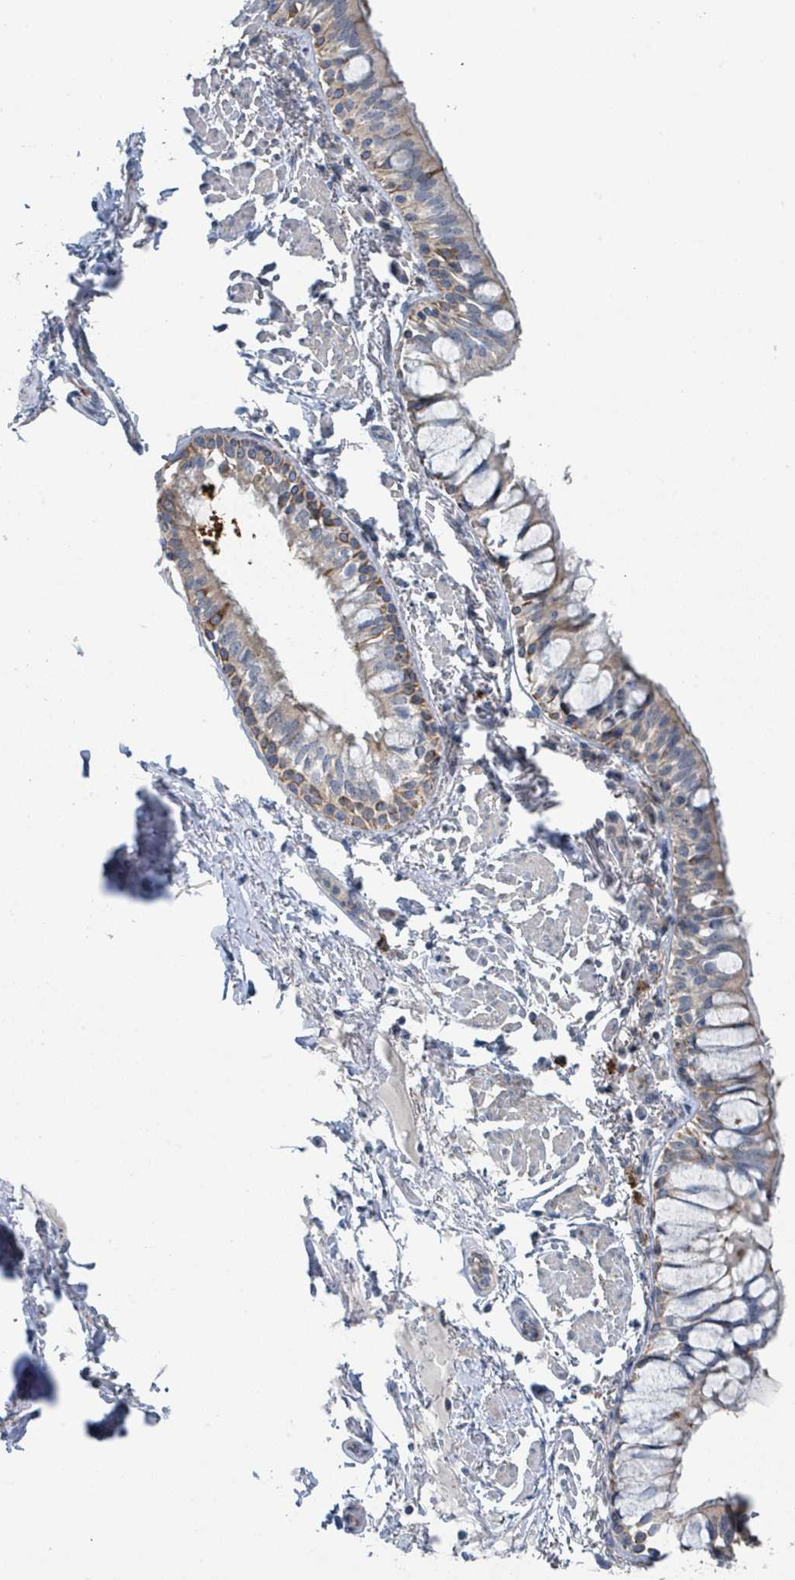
{"staining": {"intensity": "moderate", "quantity": "25%-75%", "location": "cytoplasmic/membranous"}, "tissue": "bronchus", "cell_type": "Respiratory epithelial cells", "image_type": "normal", "snomed": [{"axis": "morphology", "description": "Normal tissue, NOS"}, {"axis": "topography", "description": "Bronchus"}], "caption": "Respiratory epithelial cells show moderate cytoplasmic/membranous expression in about 25%-75% of cells in benign bronchus. (DAB = brown stain, brightfield microscopy at high magnification).", "gene": "ANKRD55", "patient": {"sex": "male", "age": 70}}